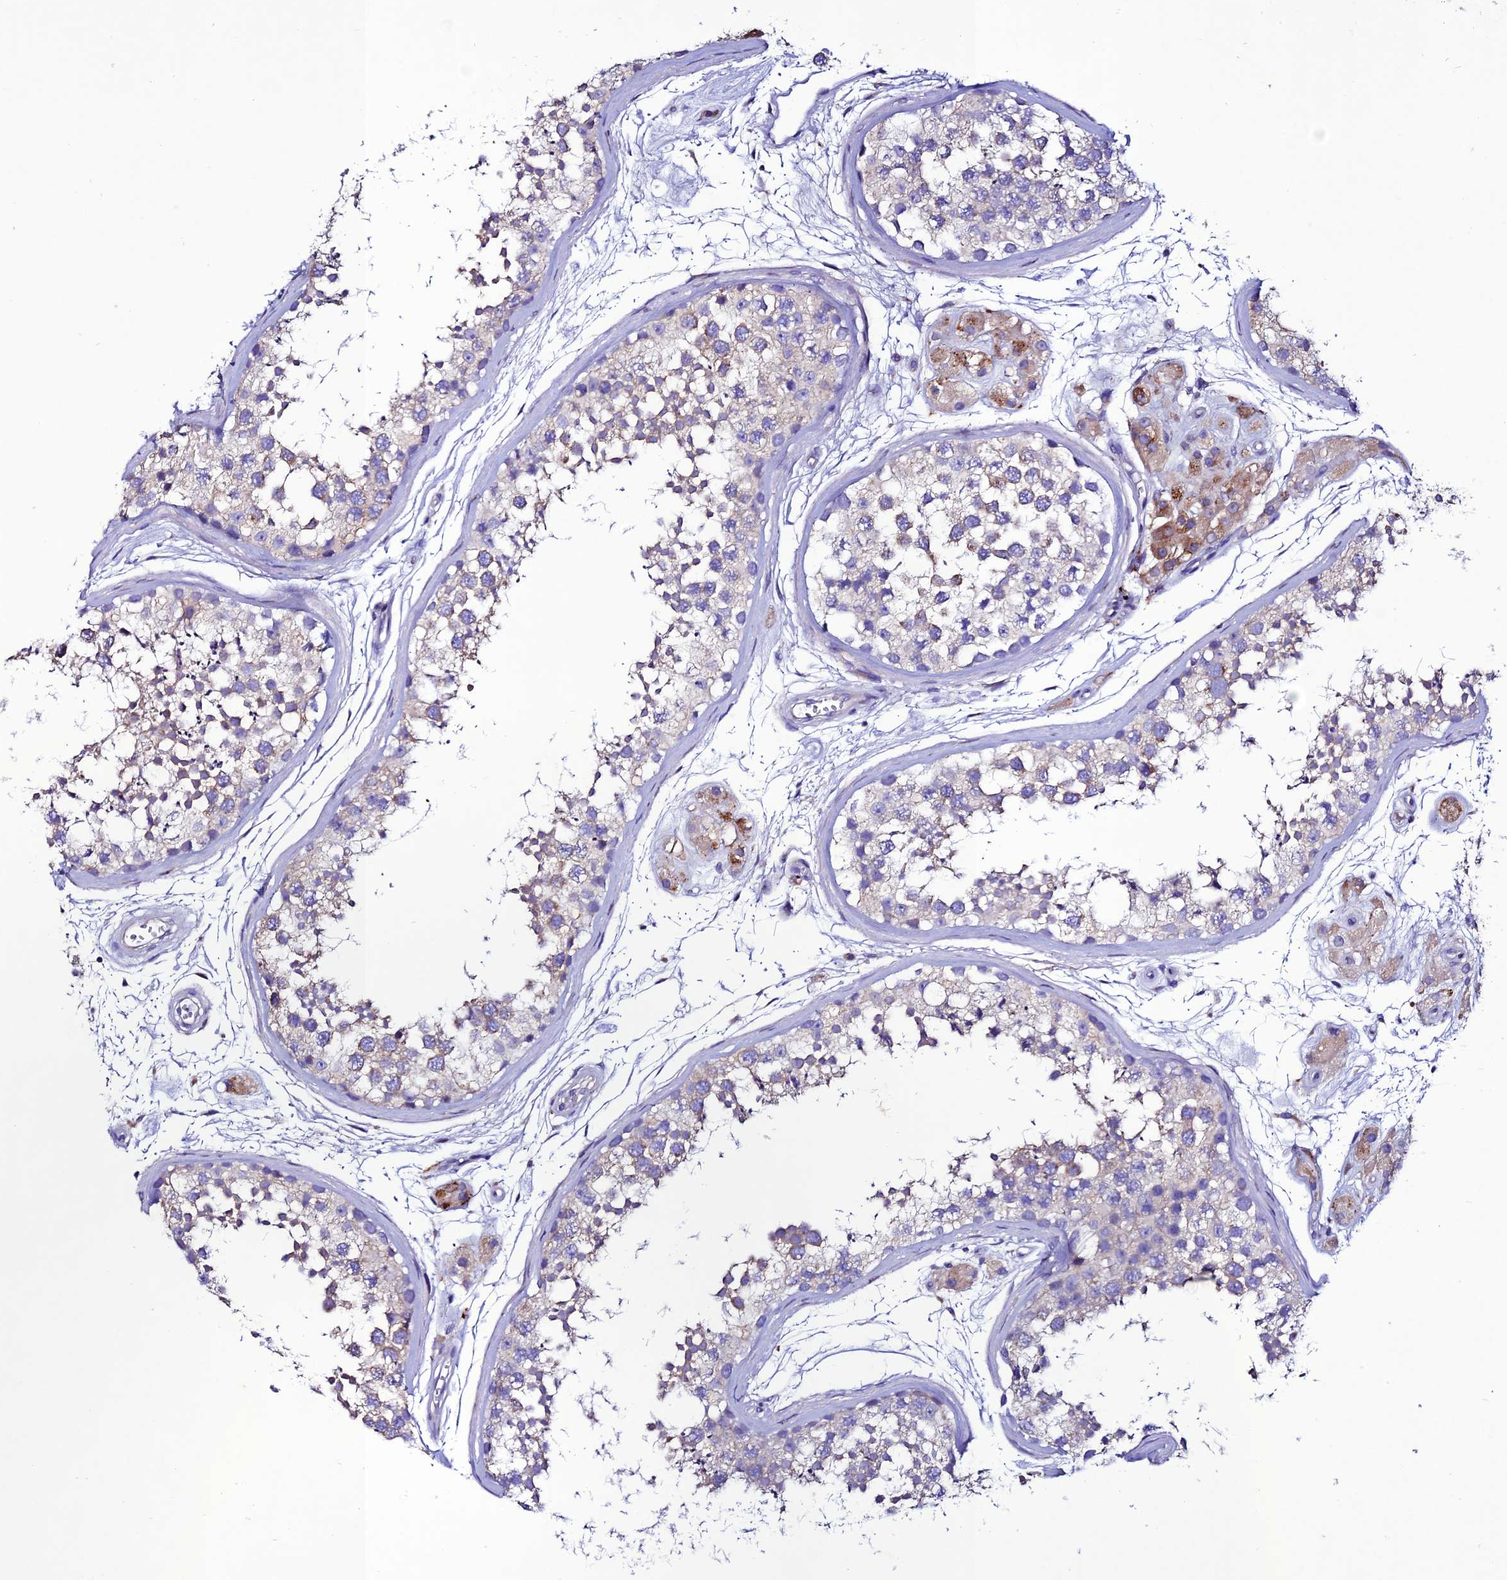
{"staining": {"intensity": "moderate", "quantity": "25%-75%", "location": "cytoplasmic/membranous"}, "tissue": "testis", "cell_type": "Cells in seminiferous ducts", "image_type": "normal", "snomed": [{"axis": "morphology", "description": "Normal tissue, NOS"}, {"axis": "topography", "description": "Testis"}], "caption": "Immunohistochemical staining of unremarkable human testis reveals medium levels of moderate cytoplasmic/membranous positivity in approximately 25%-75% of cells in seminiferous ducts.", "gene": "OR51Q1", "patient": {"sex": "male", "age": 56}}